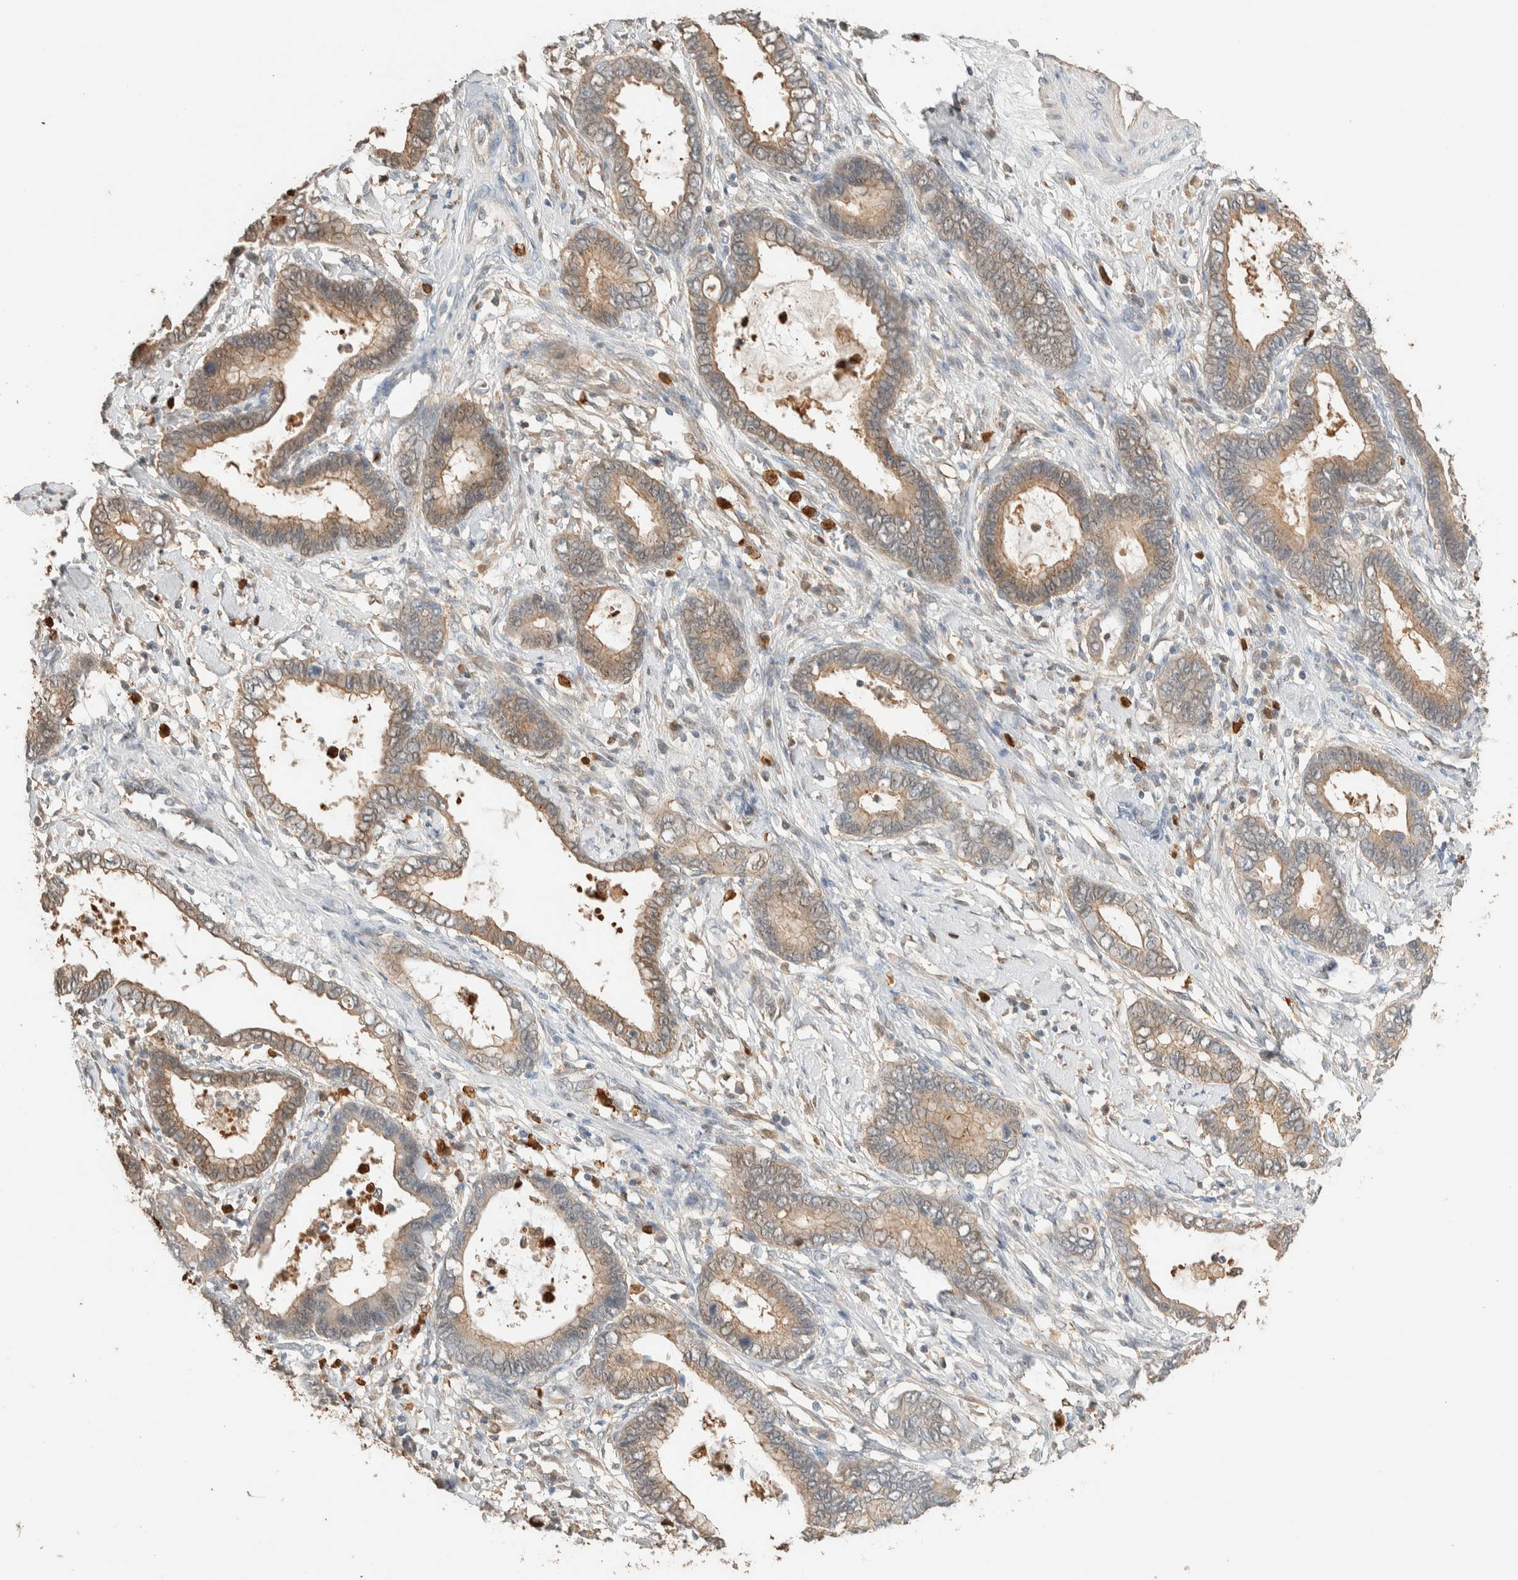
{"staining": {"intensity": "moderate", "quantity": "25%-75%", "location": "cytoplasmic/membranous"}, "tissue": "cervical cancer", "cell_type": "Tumor cells", "image_type": "cancer", "snomed": [{"axis": "morphology", "description": "Adenocarcinoma, NOS"}, {"axis": "topography", "description": "Cervix"}], "caption": "Tumor cells exhibit medium levels of moderate cytoplasmic/membranous expression in about 25%-75% of cells in human adenocarcinoma (cervical).", "gene": "SETD4", "patient": {"sex": "female", "age": 44}}